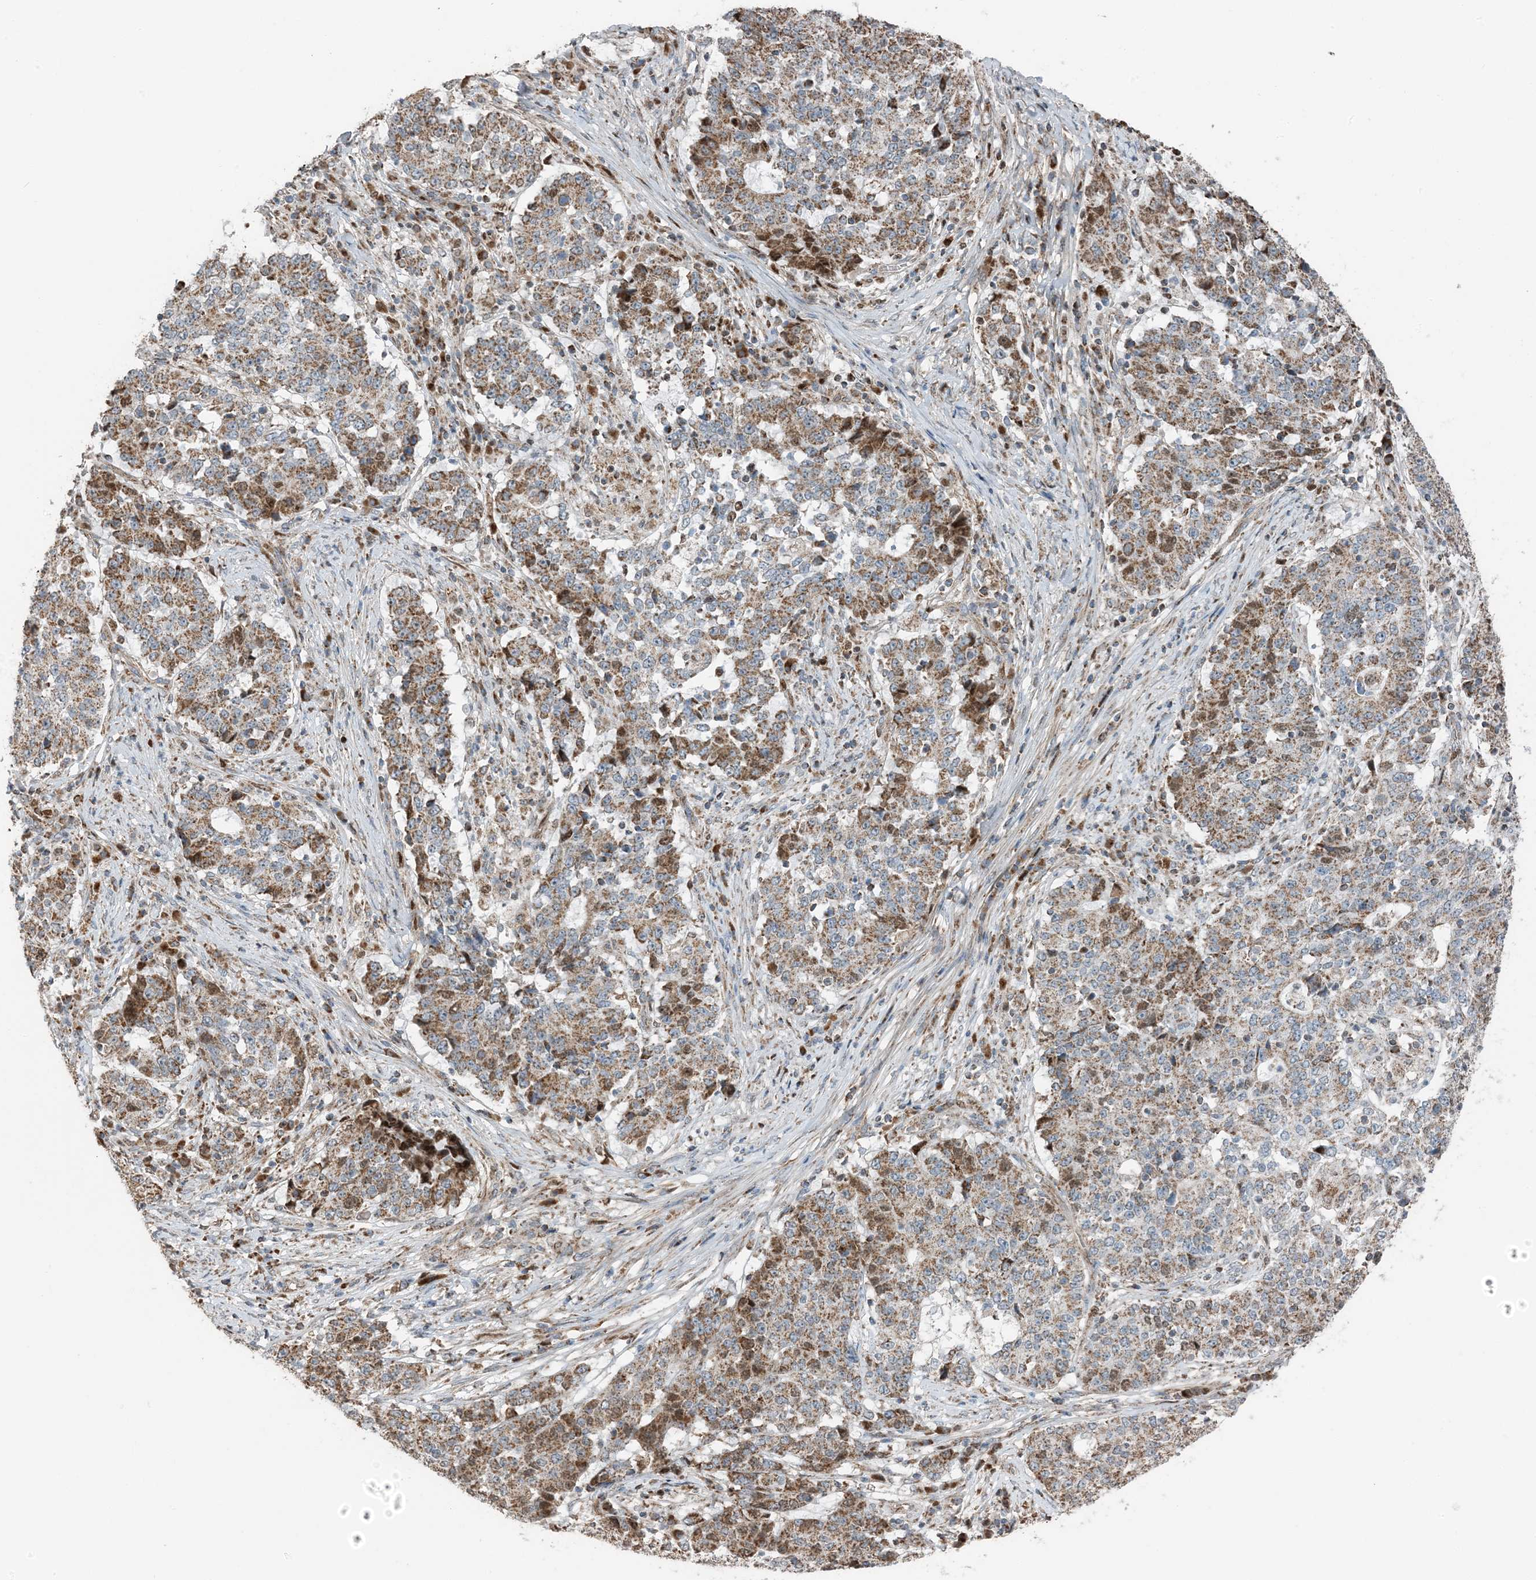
{"staining": {"intensity": "moderate", "quantity": ">75%", "location": "cytoplasmic/membranous"}, "tissue": "stomach cancer", "cell_type": "Tumor cells", "image_type": "cancer", "snomed": [{"axis": "morphology", "description": "Adenocarcinoma, NOS"}, {"axis": "topography", "description": "Stomach"}], "caption": "Human stomach cancer (adenocarcinoma) stained with a protein marker exhibits moderate staining in tumor cells.", "gene": "PILRB", "patient": {"sex": "male", "age": 59}}